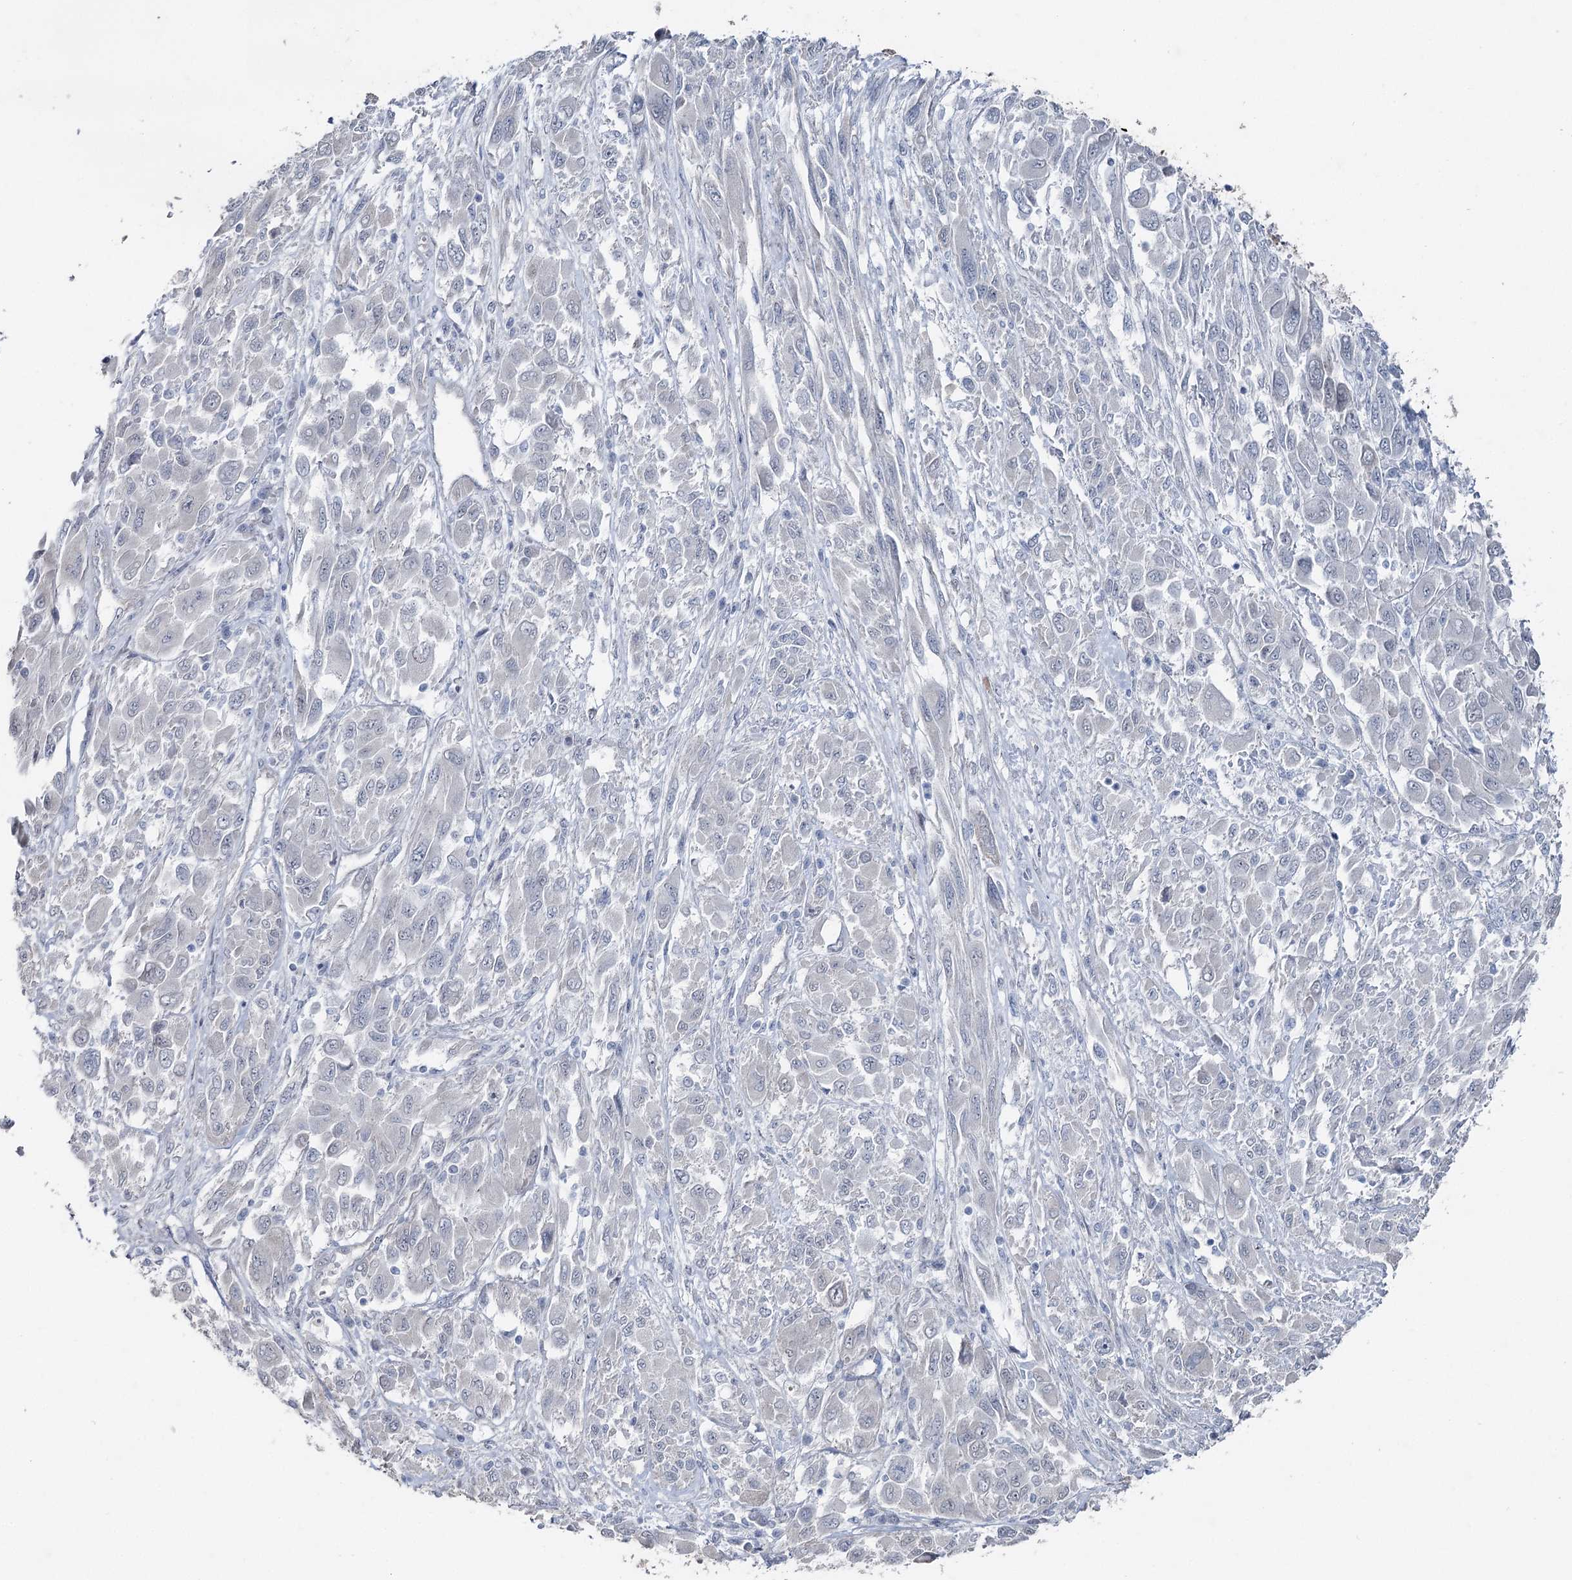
{"staining": {"intensity": "negative", "quantity": "none", "location": "none"}, "tissue": "melanoma", "cell_type": "Tumor cells", "image_type": "cancer", "snomed": [{"axis": "morphology", "description": "Malignant melanoma, NOS"}, {"axis": "topography", "description": "Skin"}], "caption": "Immunohistochemistry (IHC) of human malignant melanoma demonstrates no staining in tumor cells. (Brightfield microscopy of DAB (3,3'-diaminobenzidine) immunohistochemistry (IHC) at high magnification).", "gene": "FAM120B", "patient": {"sex": "female", "age": 91}}